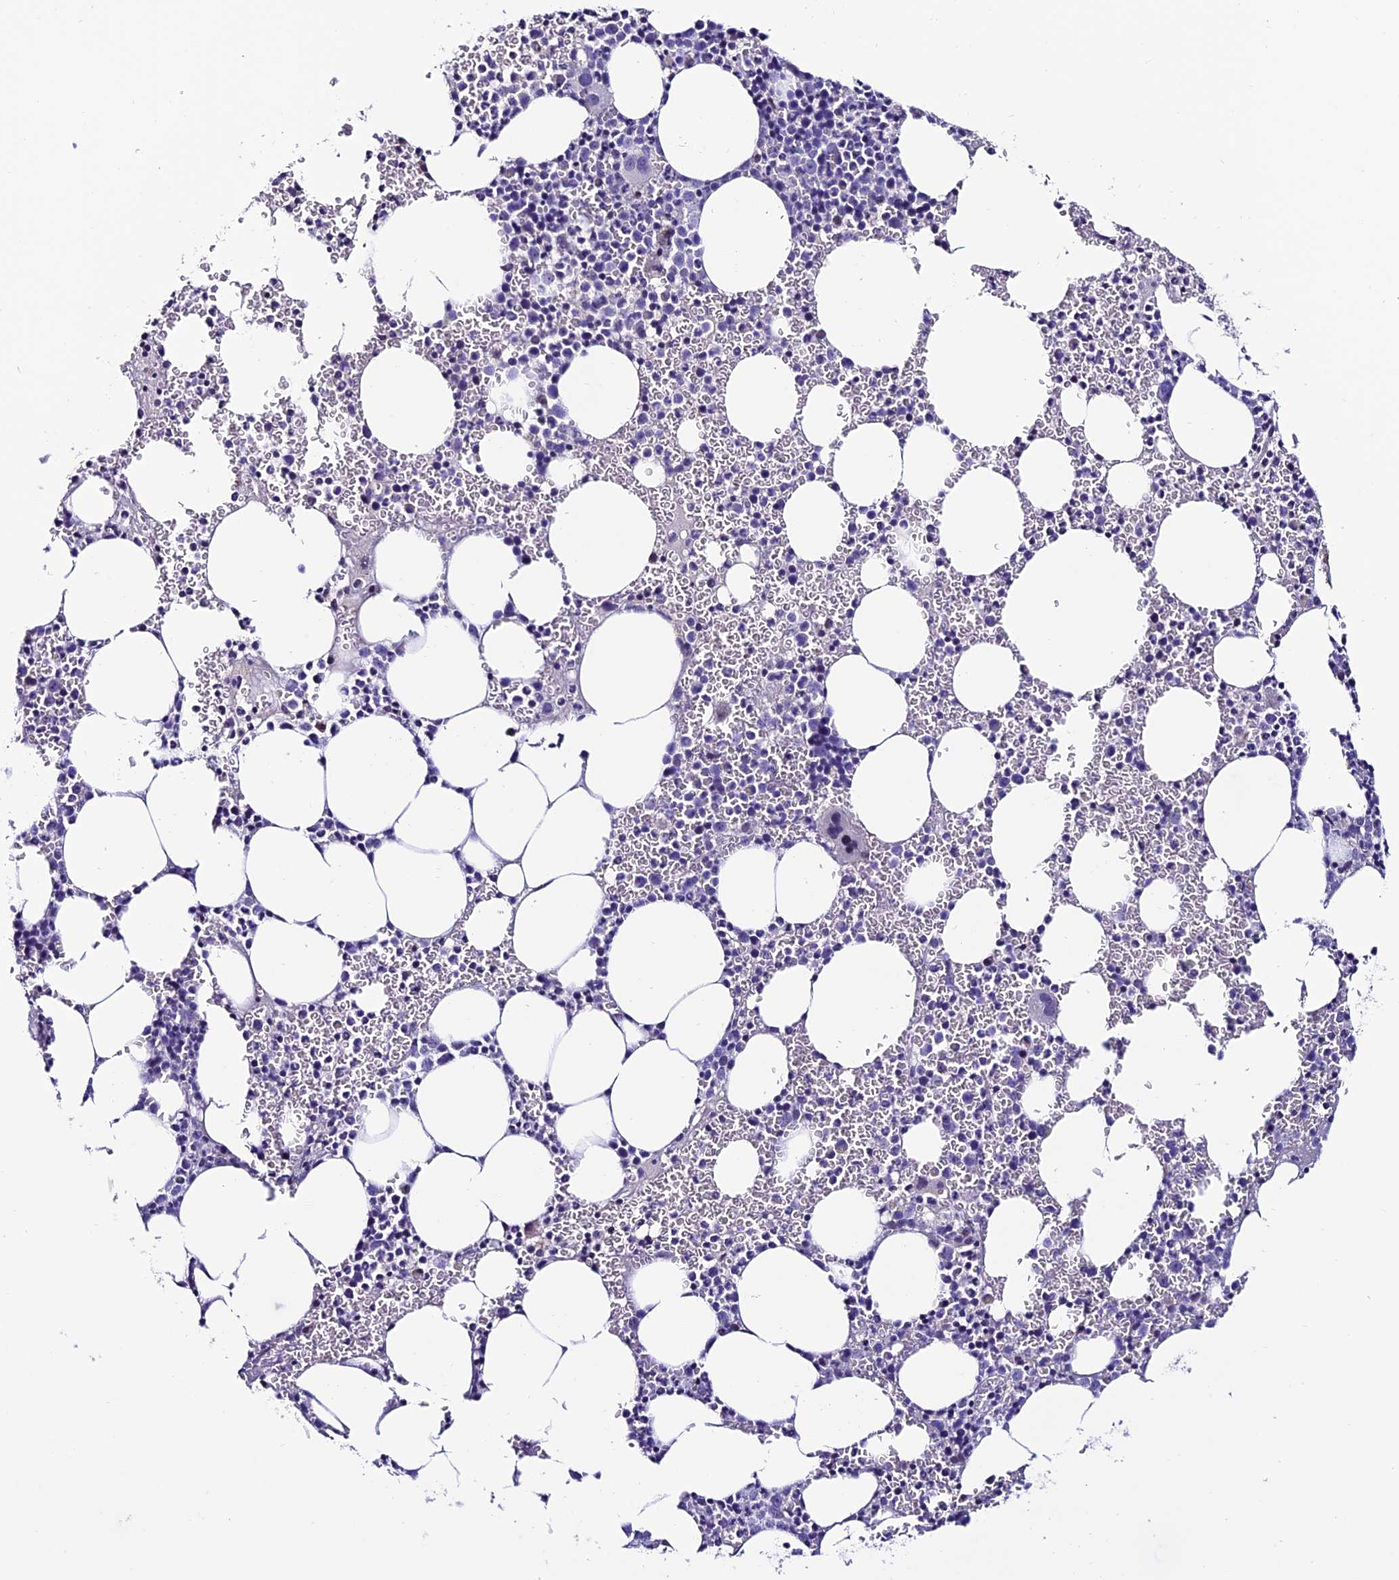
{"staining": {"intensity": "weak", "quantity": "<25%", "location": "nuclear"}, "tissue": "bone marrow", "cell_type": "Hematopoietic cells", "image_type": "normal", "snomed": [{"axis": "morphology", "description": "Normal tissue, NOS"}, {"axis": "topography", "description": "Bone marrow"}], "caption": "Immunohistochemistry of benign bone marrow exhibits no expression in hematopoietic cells.", "gene": "SLC10A1", "patient": {"sex": "female", "age": 78}}